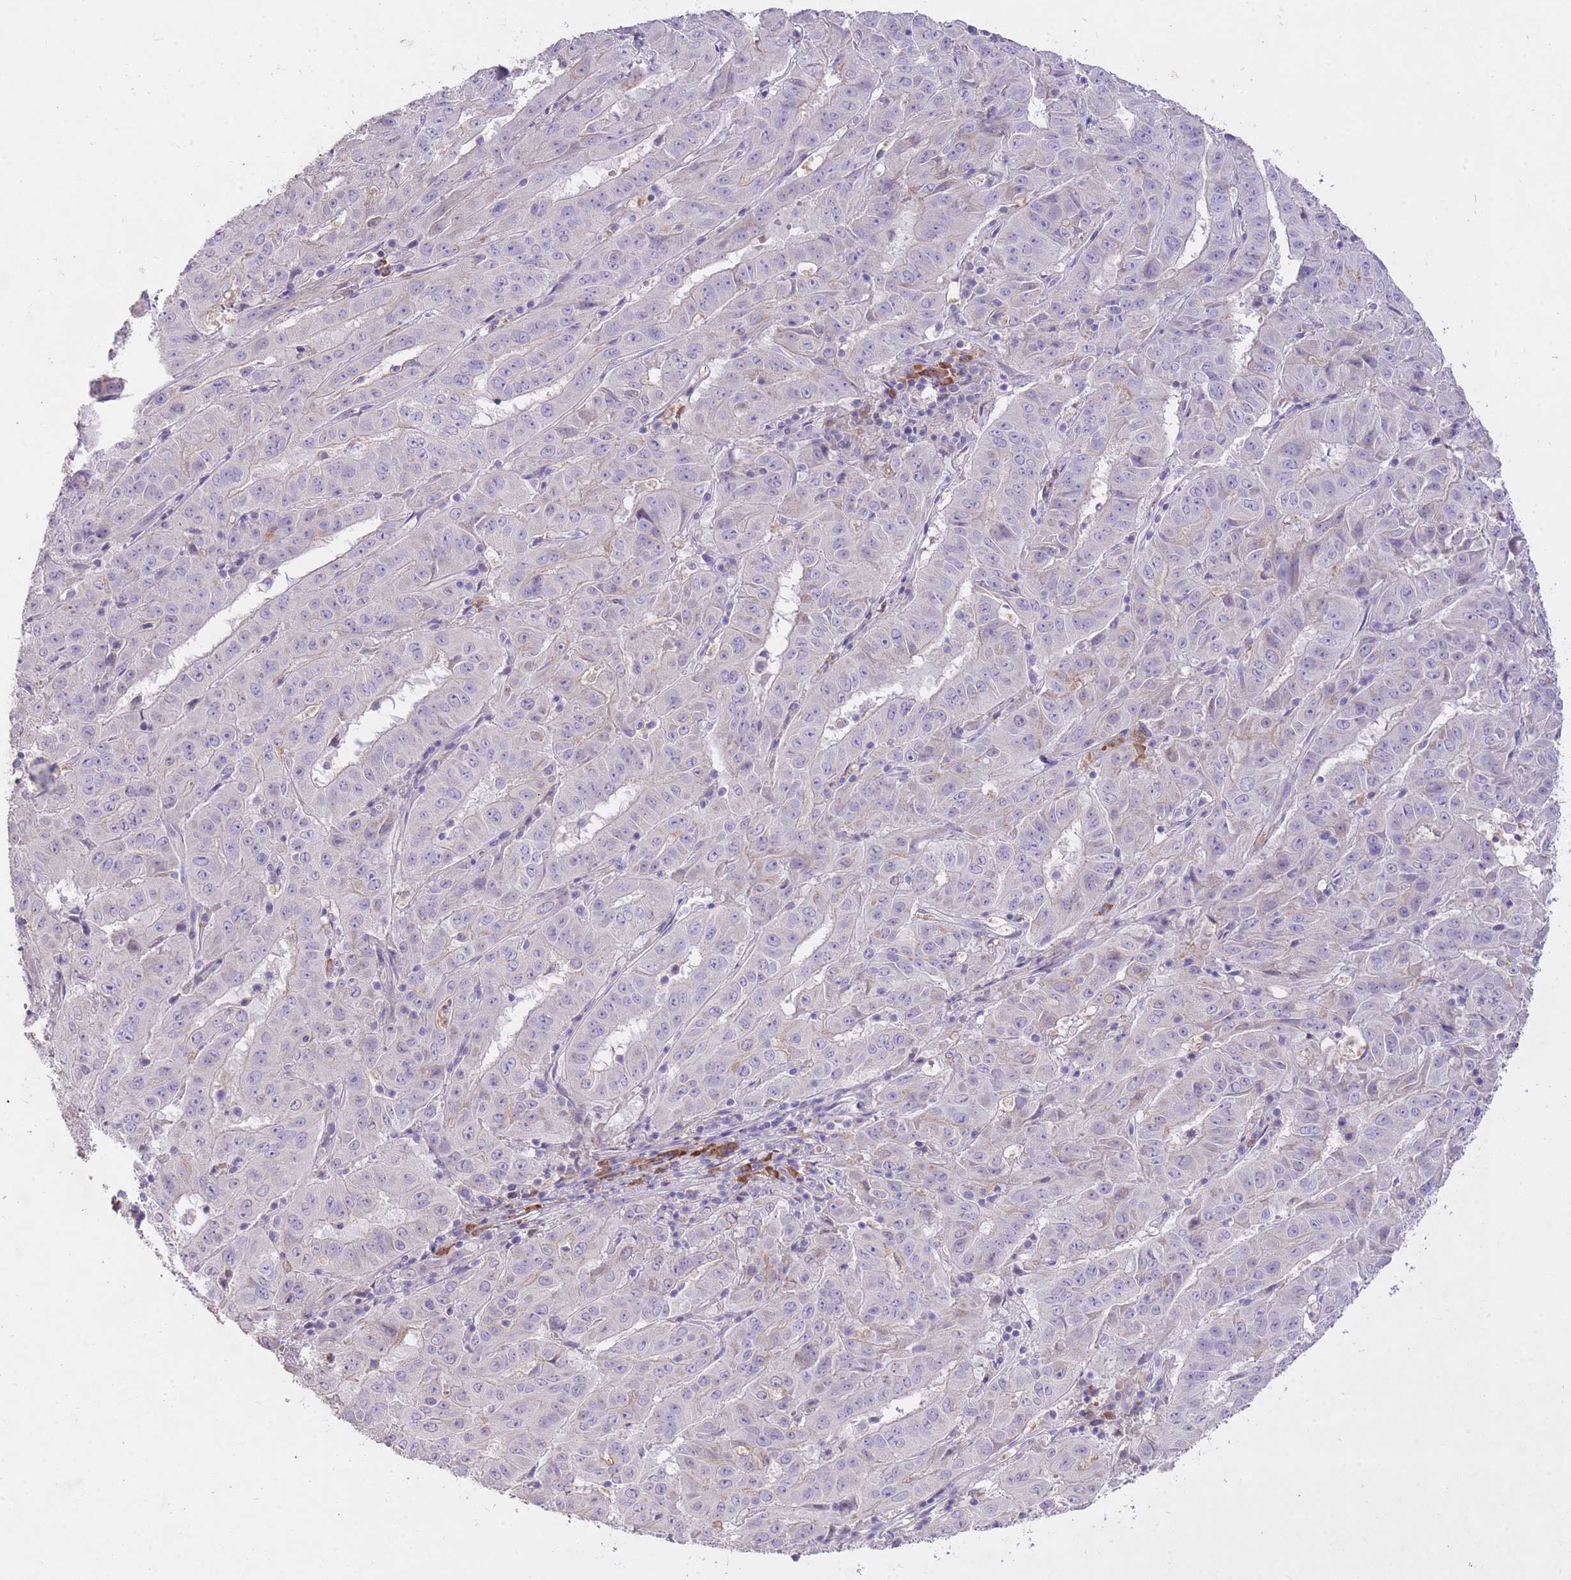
{"staining": {"intensity": "negative", "quantity": "none", "location": "none"}, "tissue": "pancreatic cancer", "cell_type": "Tumor cells", "image_type": "cancer", "snomed": [{"axis": "morphology", "description": "Adenocarcinoma, NOS"}, {"axis": "topography", "description": "Pancreas"}], "caption": "Photomicrograph shows no protein positivity in tumor cells of pancreatic cancer (adenocarcinoma) tissue.", "gene": "FRG2C", "patient": {"sex": "male", "age": 63}}